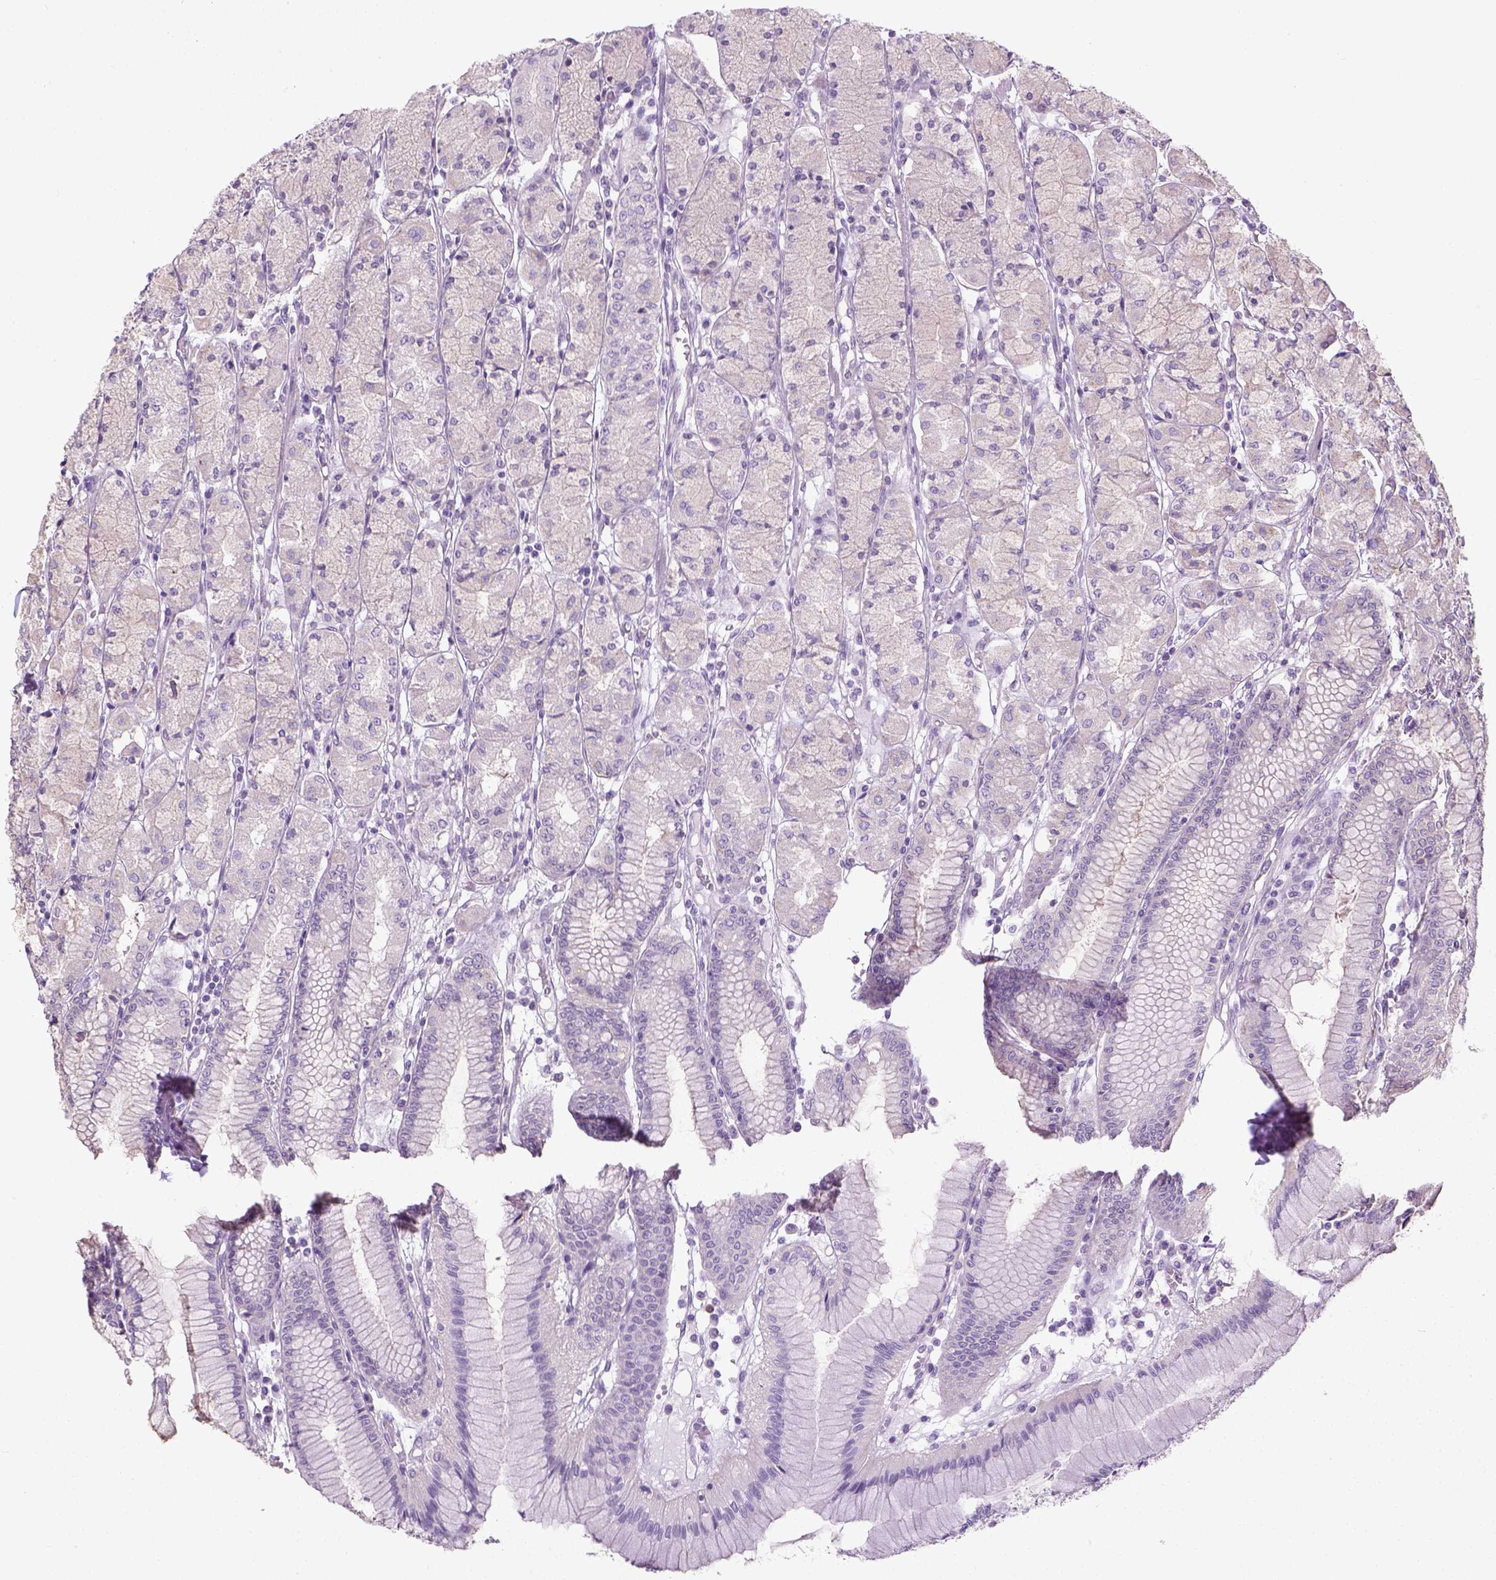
{"staining": {"intensity": "negative", "quantity": "none", "location": "none"}, "tissue": "stomach", "cell_type": "Glandular cells", "image_type": "normal", "snomed": [{"axis": "morphology", "description": "Normal tissue, NOS"}, {"axis": "topography", "description": "Stomach, upper"}], "caption": "Human stomach stained for a protein using IHC displays no expression in glandular cells.", "gene": "LGSN", "patient": {"sex": "male", "age": 69}}